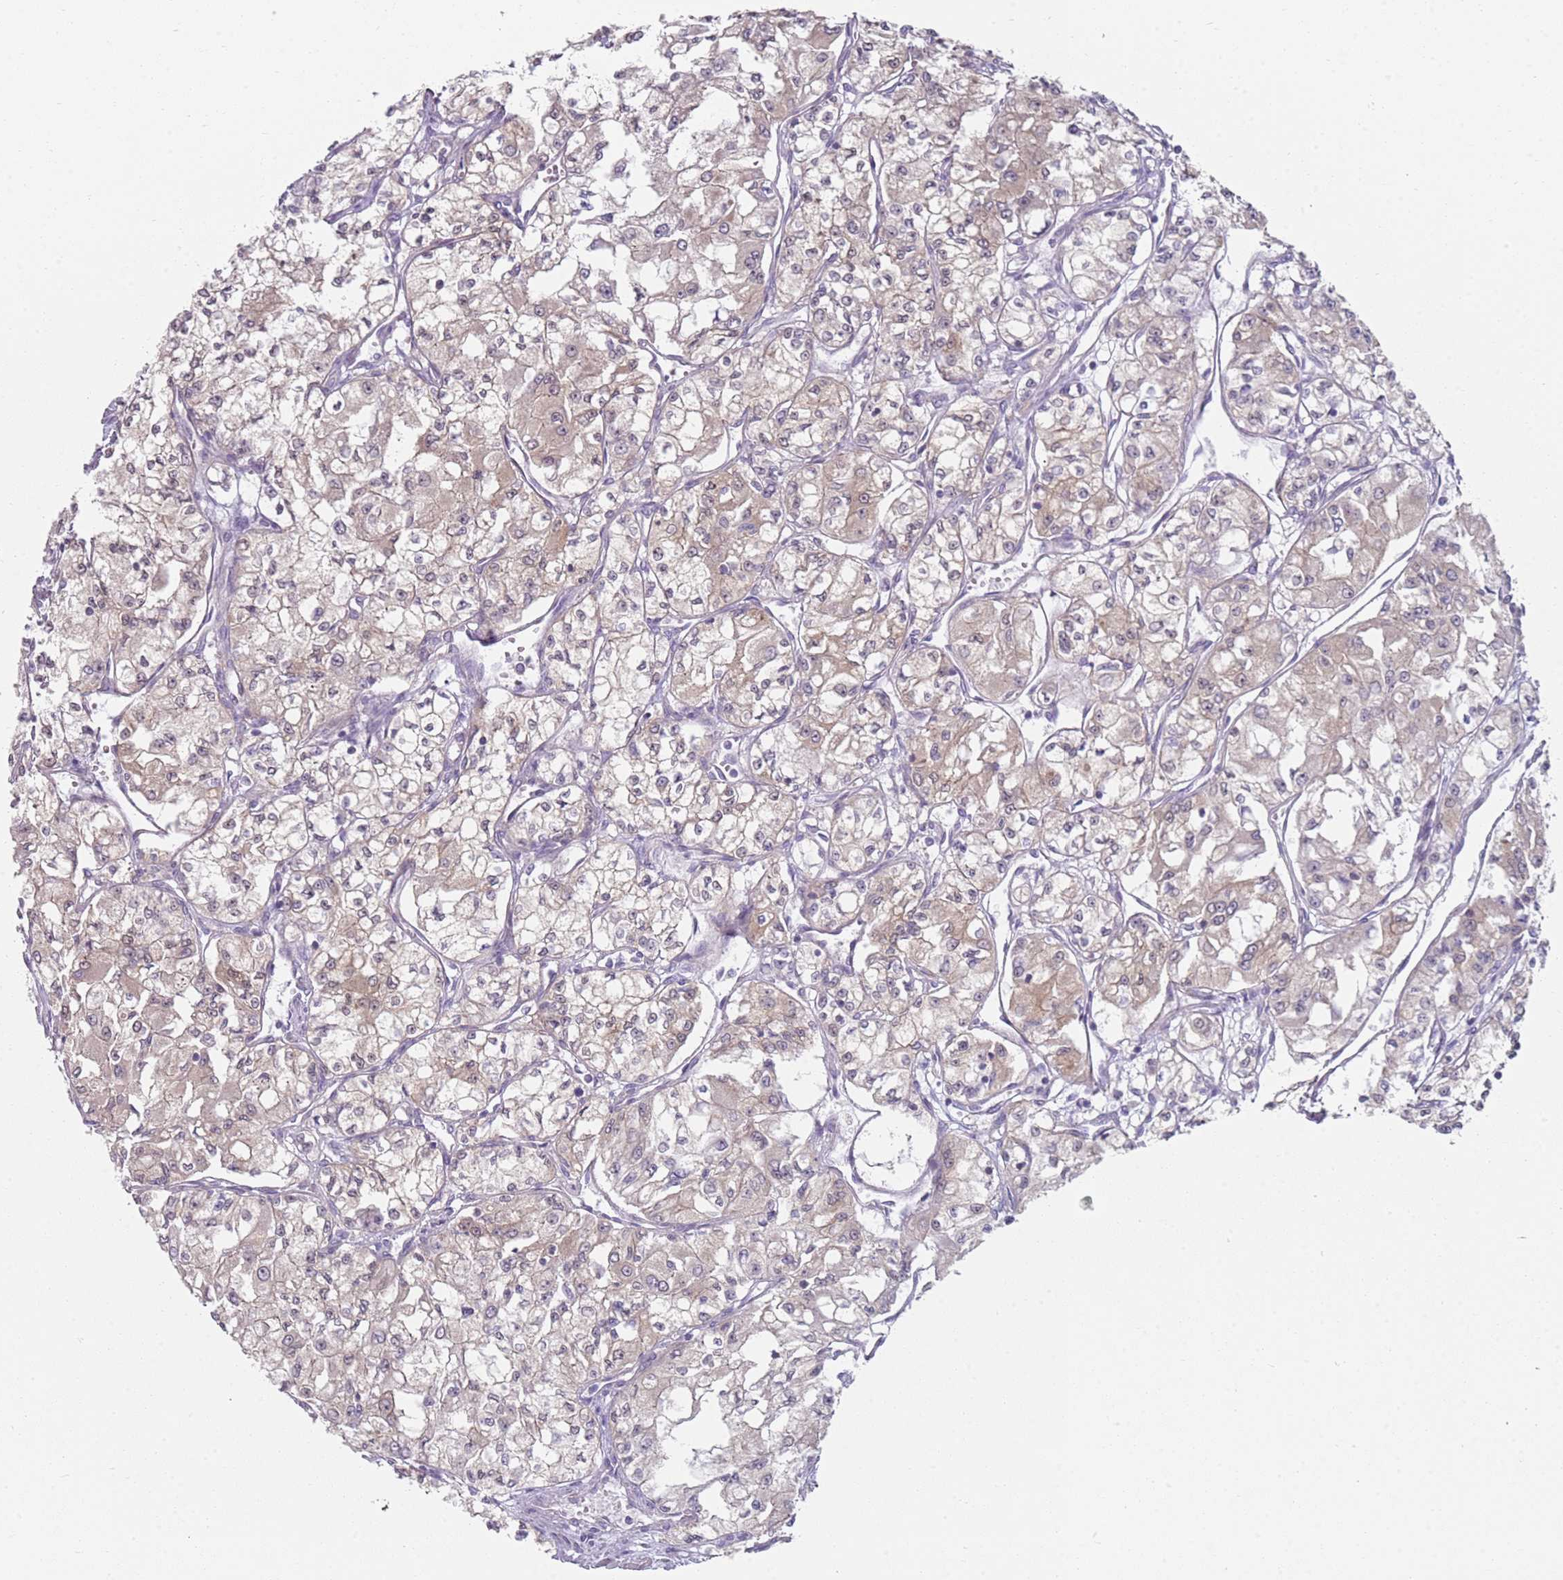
{"staining": {"intensity": "weak", "quantity": ">75%", "location": "cytoplasmic/membranous"}, "tissue": "renal cancer", "cell_type": "Tumor cells", "image_type": "cancer", "snomed": [{"axis": "morphology", "description": "Adenocarcinoma, NOS"}, {"axis": "topography", "description": "Kidney"}], "caption": "Immunohistochemistry photomicrograph of neoplastic tissue: adenocarcinoma (renal) stained using IHC displays low levels of weak protein expression localized specifically in the cytoplasmic/membranous of tumor cells, appearing as a cytoplasmic/membranous brown color.", "gene": "SLC26A6", "patient": {"sex": "male", "age": 59}}